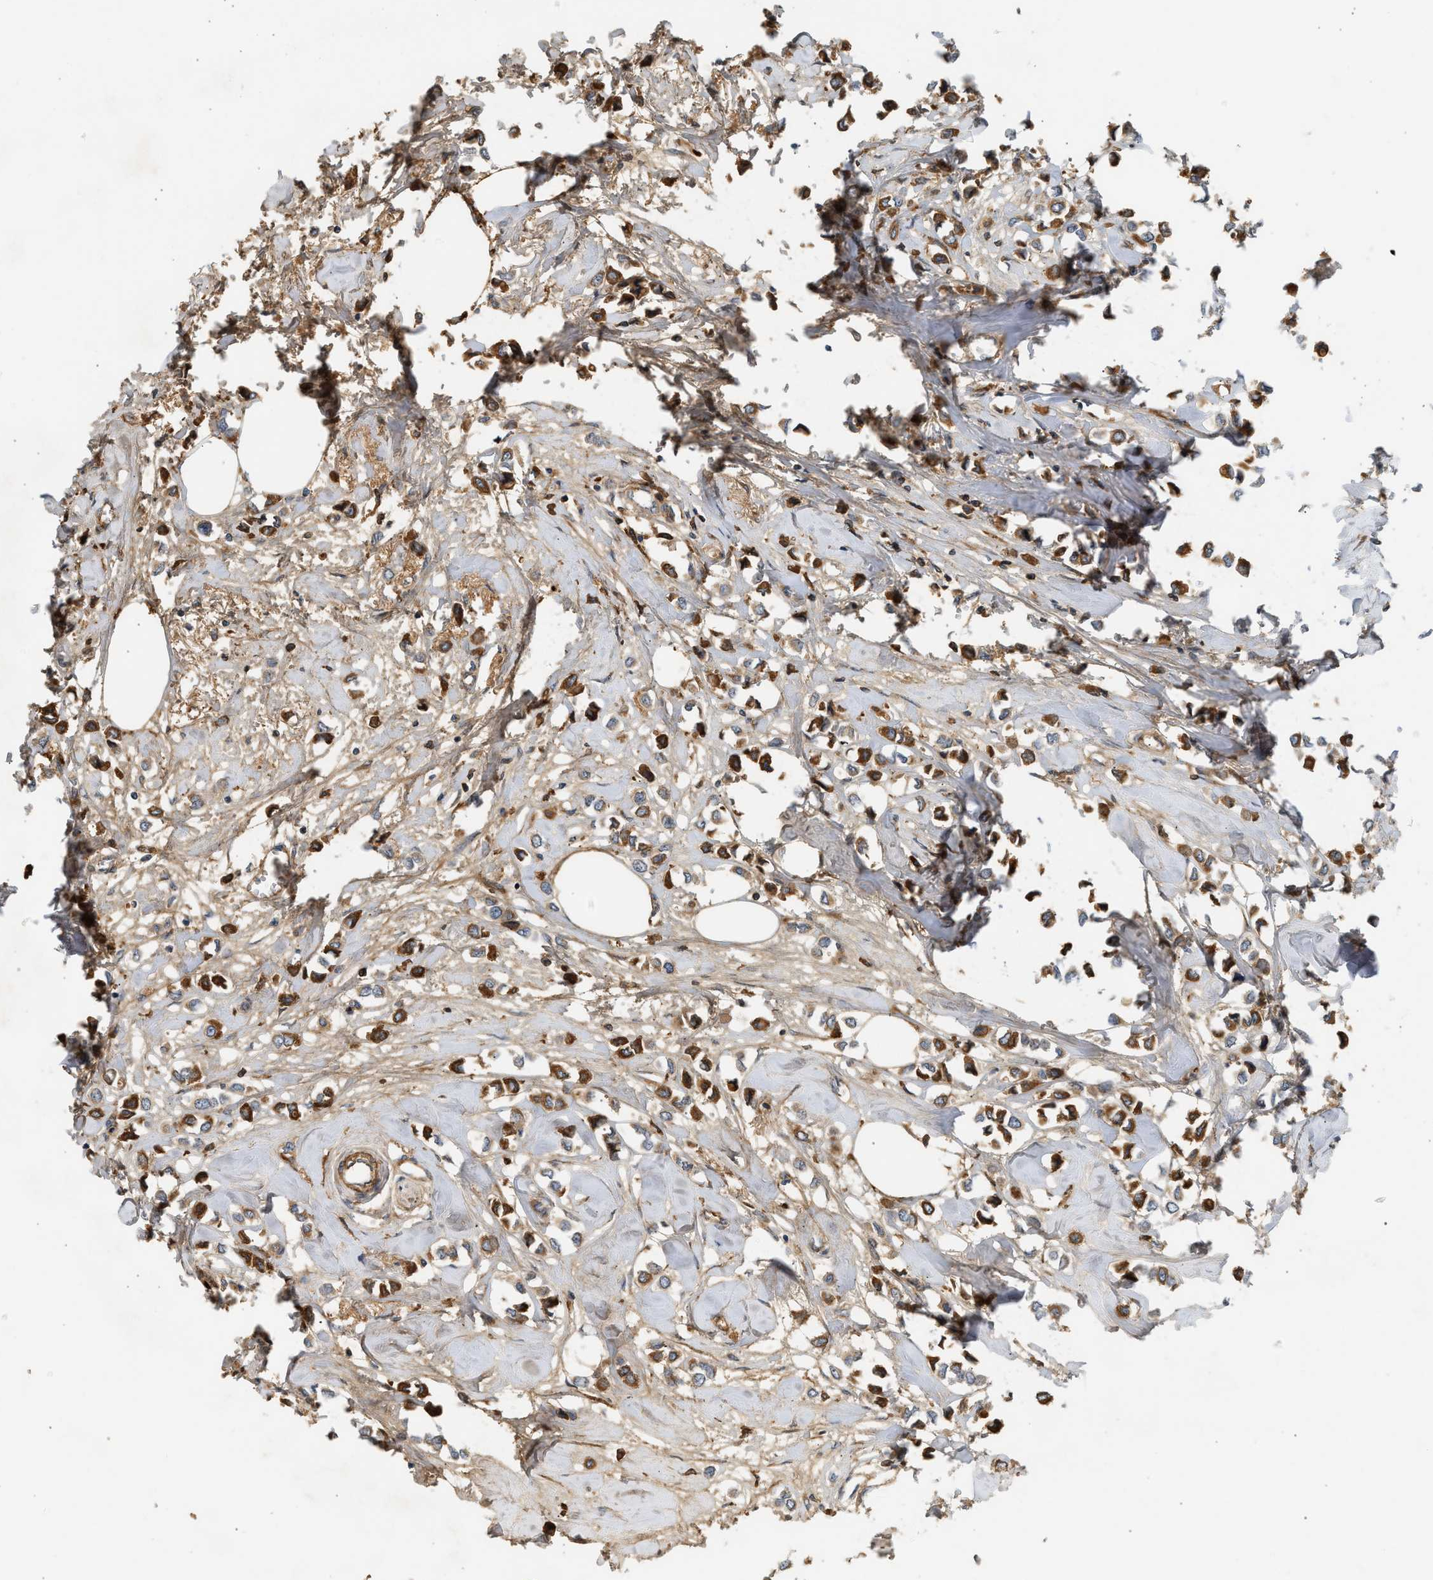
{"staining": {"intensity": "strong", "quantity": ">75%", "location": "cytoplasmic/membranous"}, "tissue": "breast cancer", "cell_type": "Tumor cells", "image_type": "cancer", "snomed": [{"axis": "morphology", "description": "Lobular carcinoma"}, {"axis": "topography", "description": "Breast"}], "caption": "Protein staining demonstrates strong cytoplasmic/membranous positivity in about >75% of tumor cells in breast lobular carcinoma.", "gene": "F8", "patient": {"sex": "female", "age": 51}}